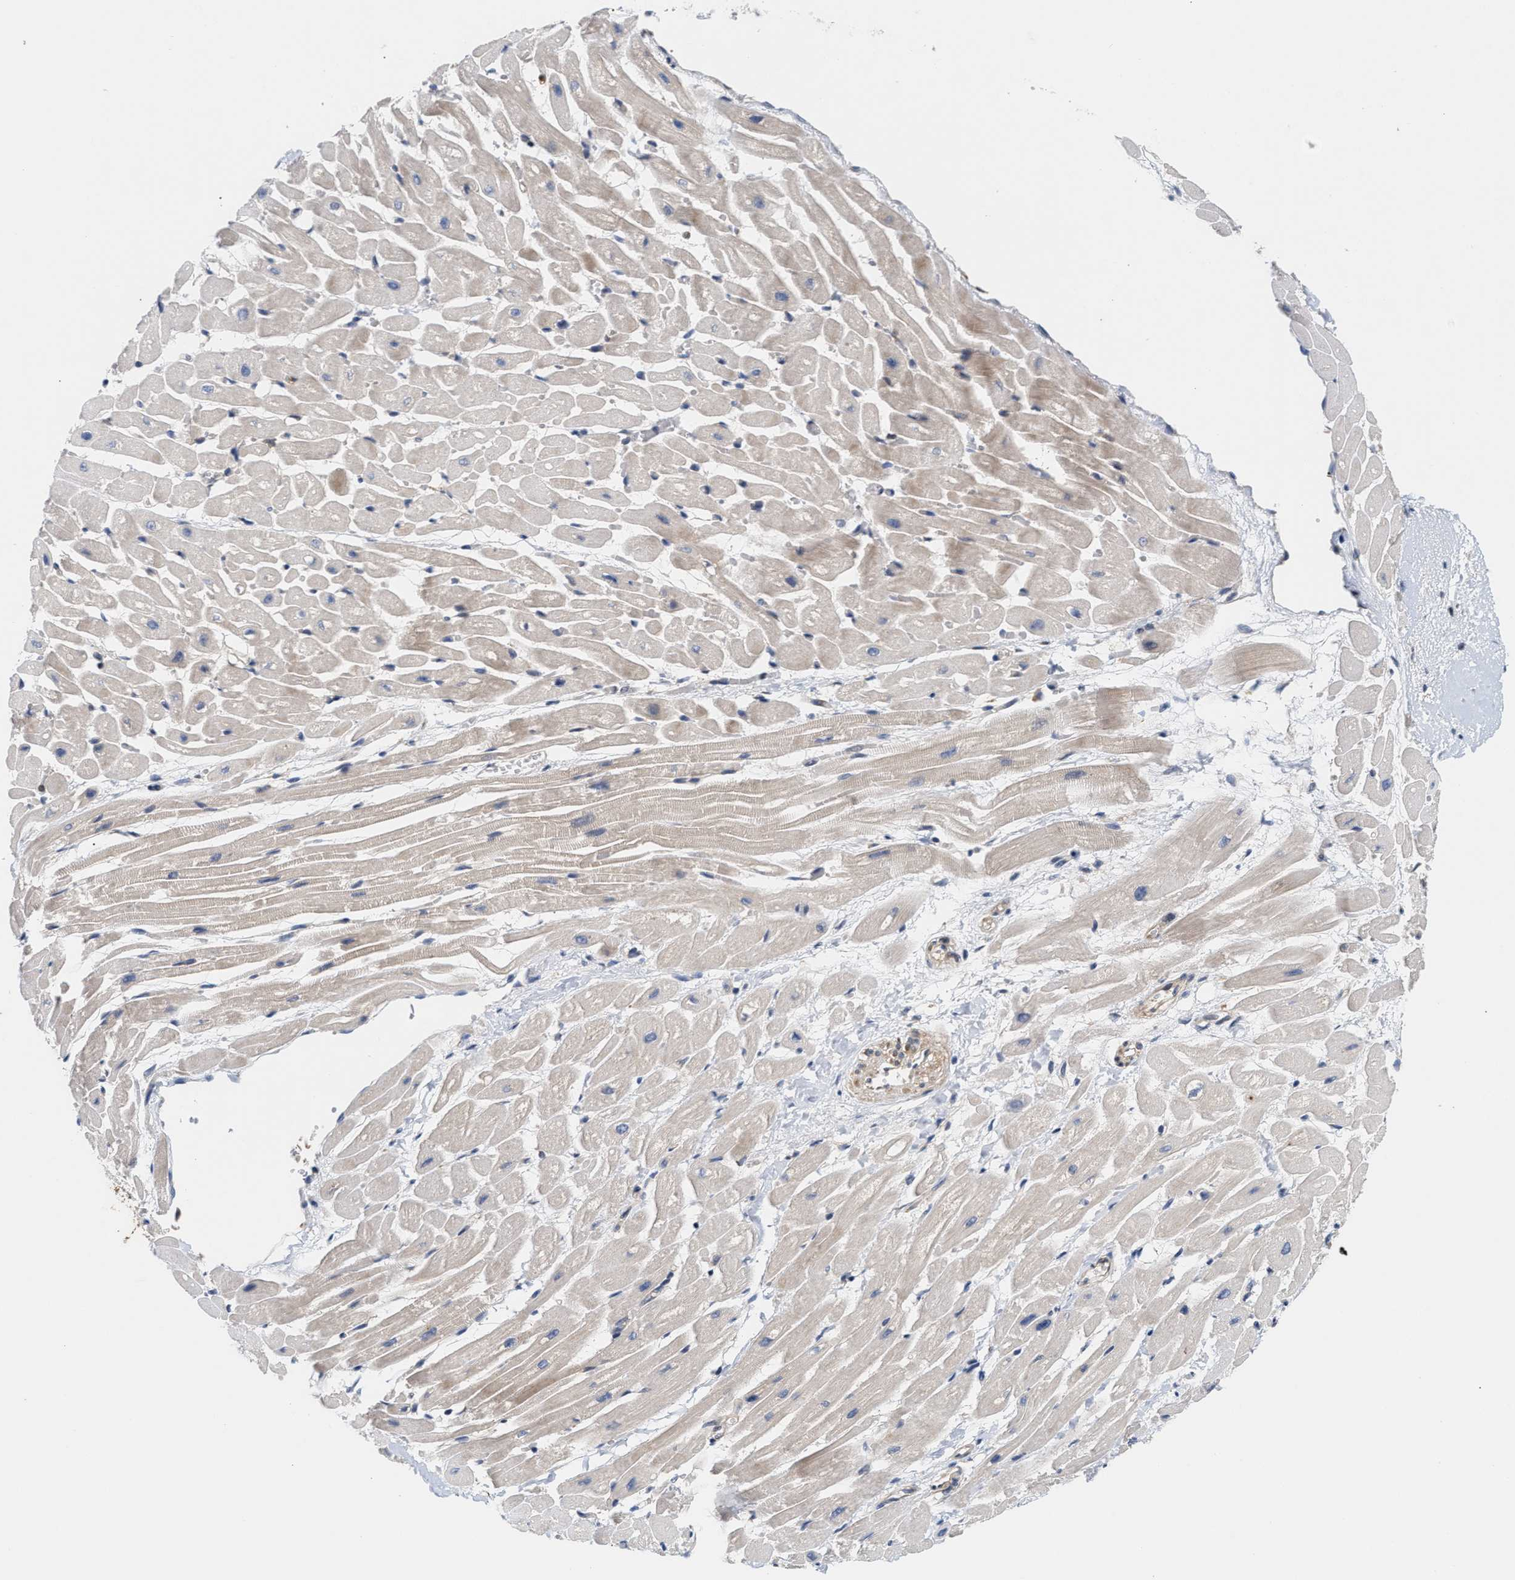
{"staining": {"intensity": "weak", "quantity": "<25%", "location": "cytoplasmic/membranous"}, "tissue": "heart muscle", "cell_type": "Cardiomyocytes", "image_type": "normal", "snomed": [{"axis": "morphology", "description": "Normal tissue, NOS"}, {"axis": "topography", "description": "Heart"}], "caption": "High power microscopy micrograph of an IHC histopathology image of normal heart muscle, revealing no significant positivity in cardiomyocytes. (DAB IHC visualized using brightfield microscopy, high magnification).", "gene": "PLCD1", "patient": {"sex": "male", "age": 45}}